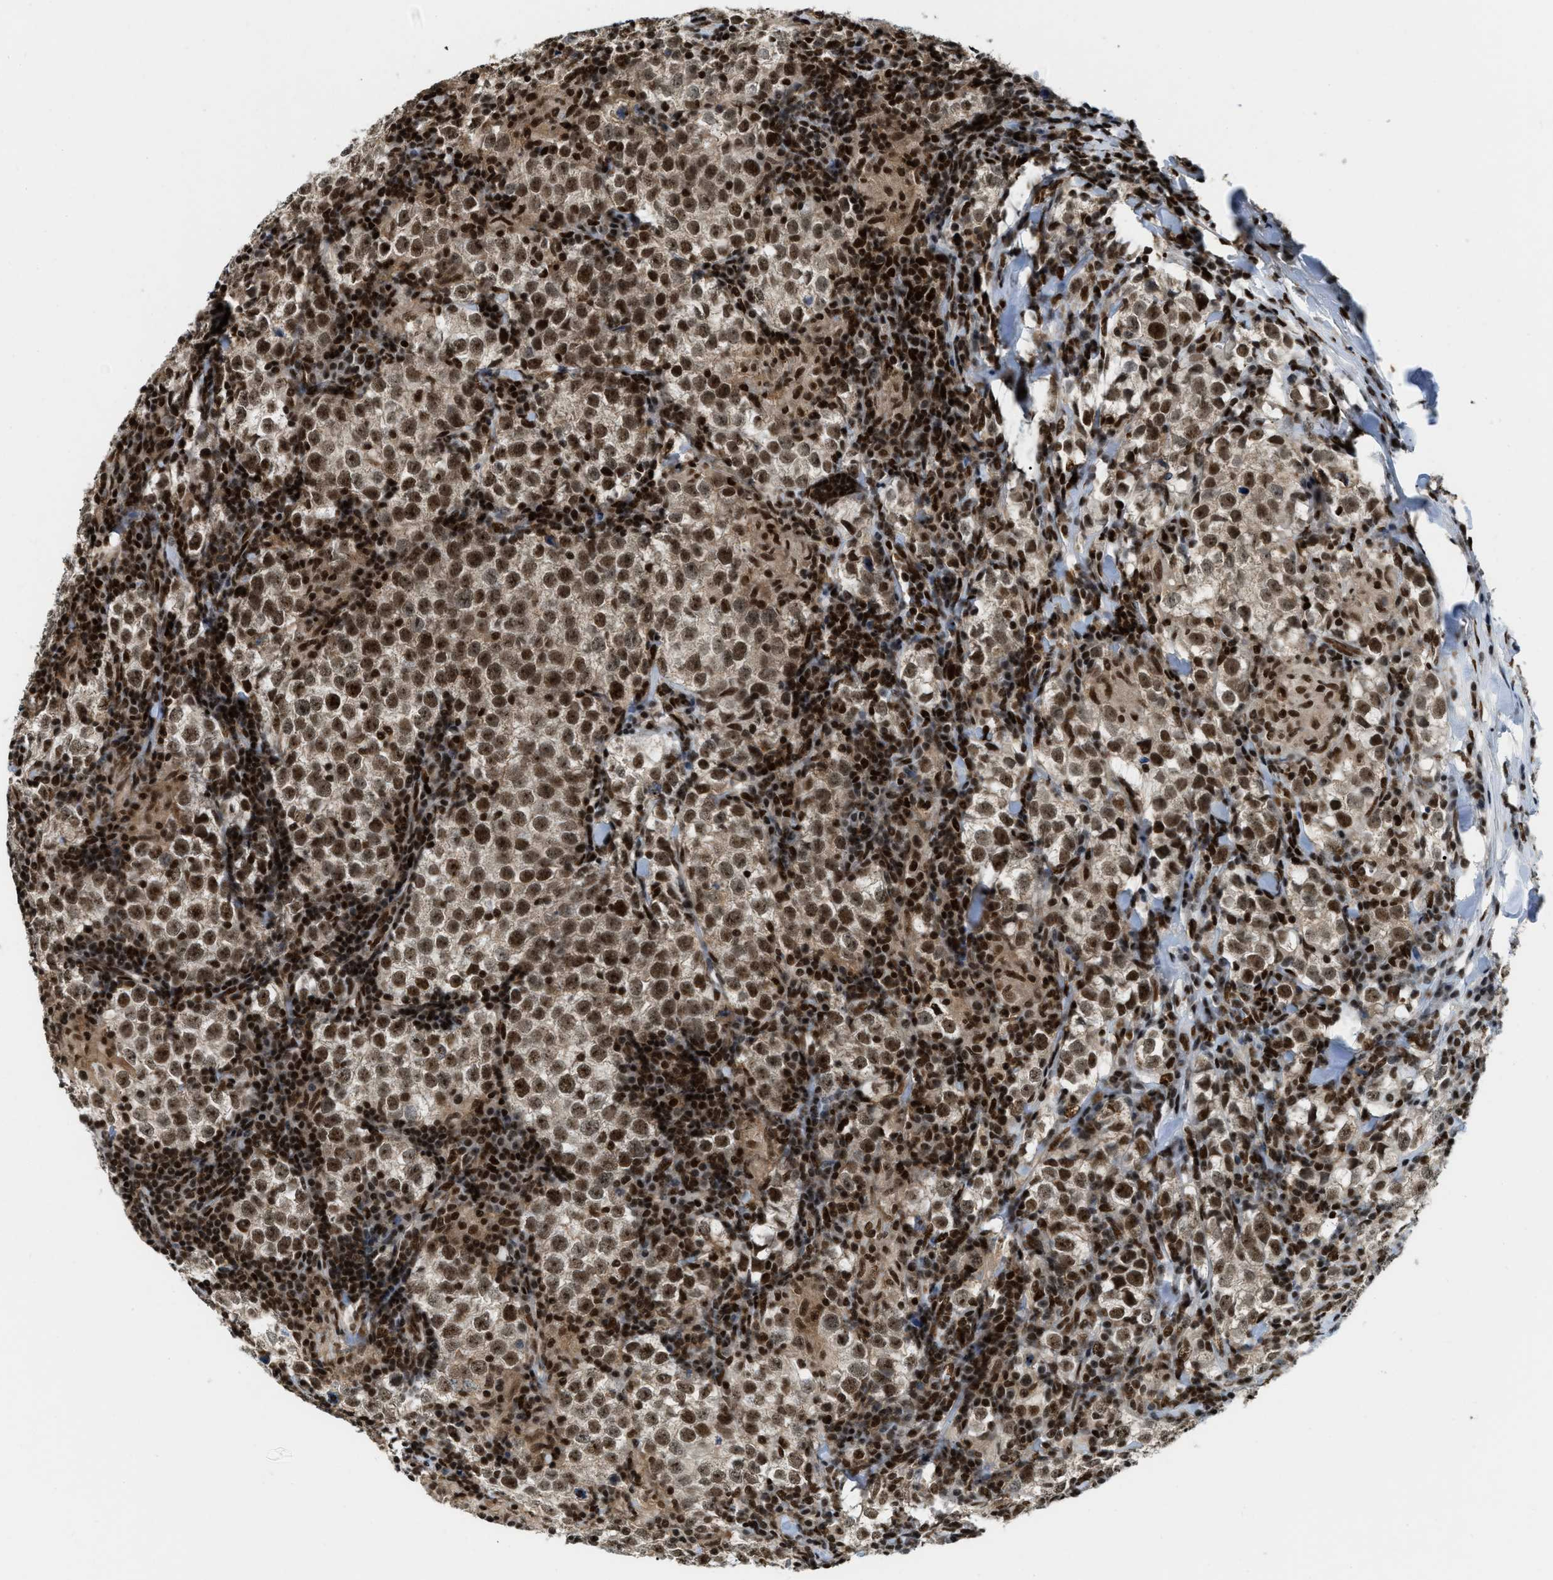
{"staining": {"intensity": "moderate", "quantity": ">75%", "location": "cytoplasmic/membranous,nuclear"}, "tissue": "testis cancer", "cell_type": "Tumor cells", "image_type": "cancer", "snomed": [{"axis": "morphology", "description": "Seminoma, NOS"}, {"axis": "morphology", "description": "Carcinoma, Embryonal, NOS"}, {"axis": "topography", "description": "Testis"}], "caption": "IHC (DAB) staining of human testis seminoma displays moderate cytoplasmic/membranous and nuclear protein staining in approximately >75% of tumor cells.", "gene": "NUMA1", "patient": {"sex": "male", "age": 36}}